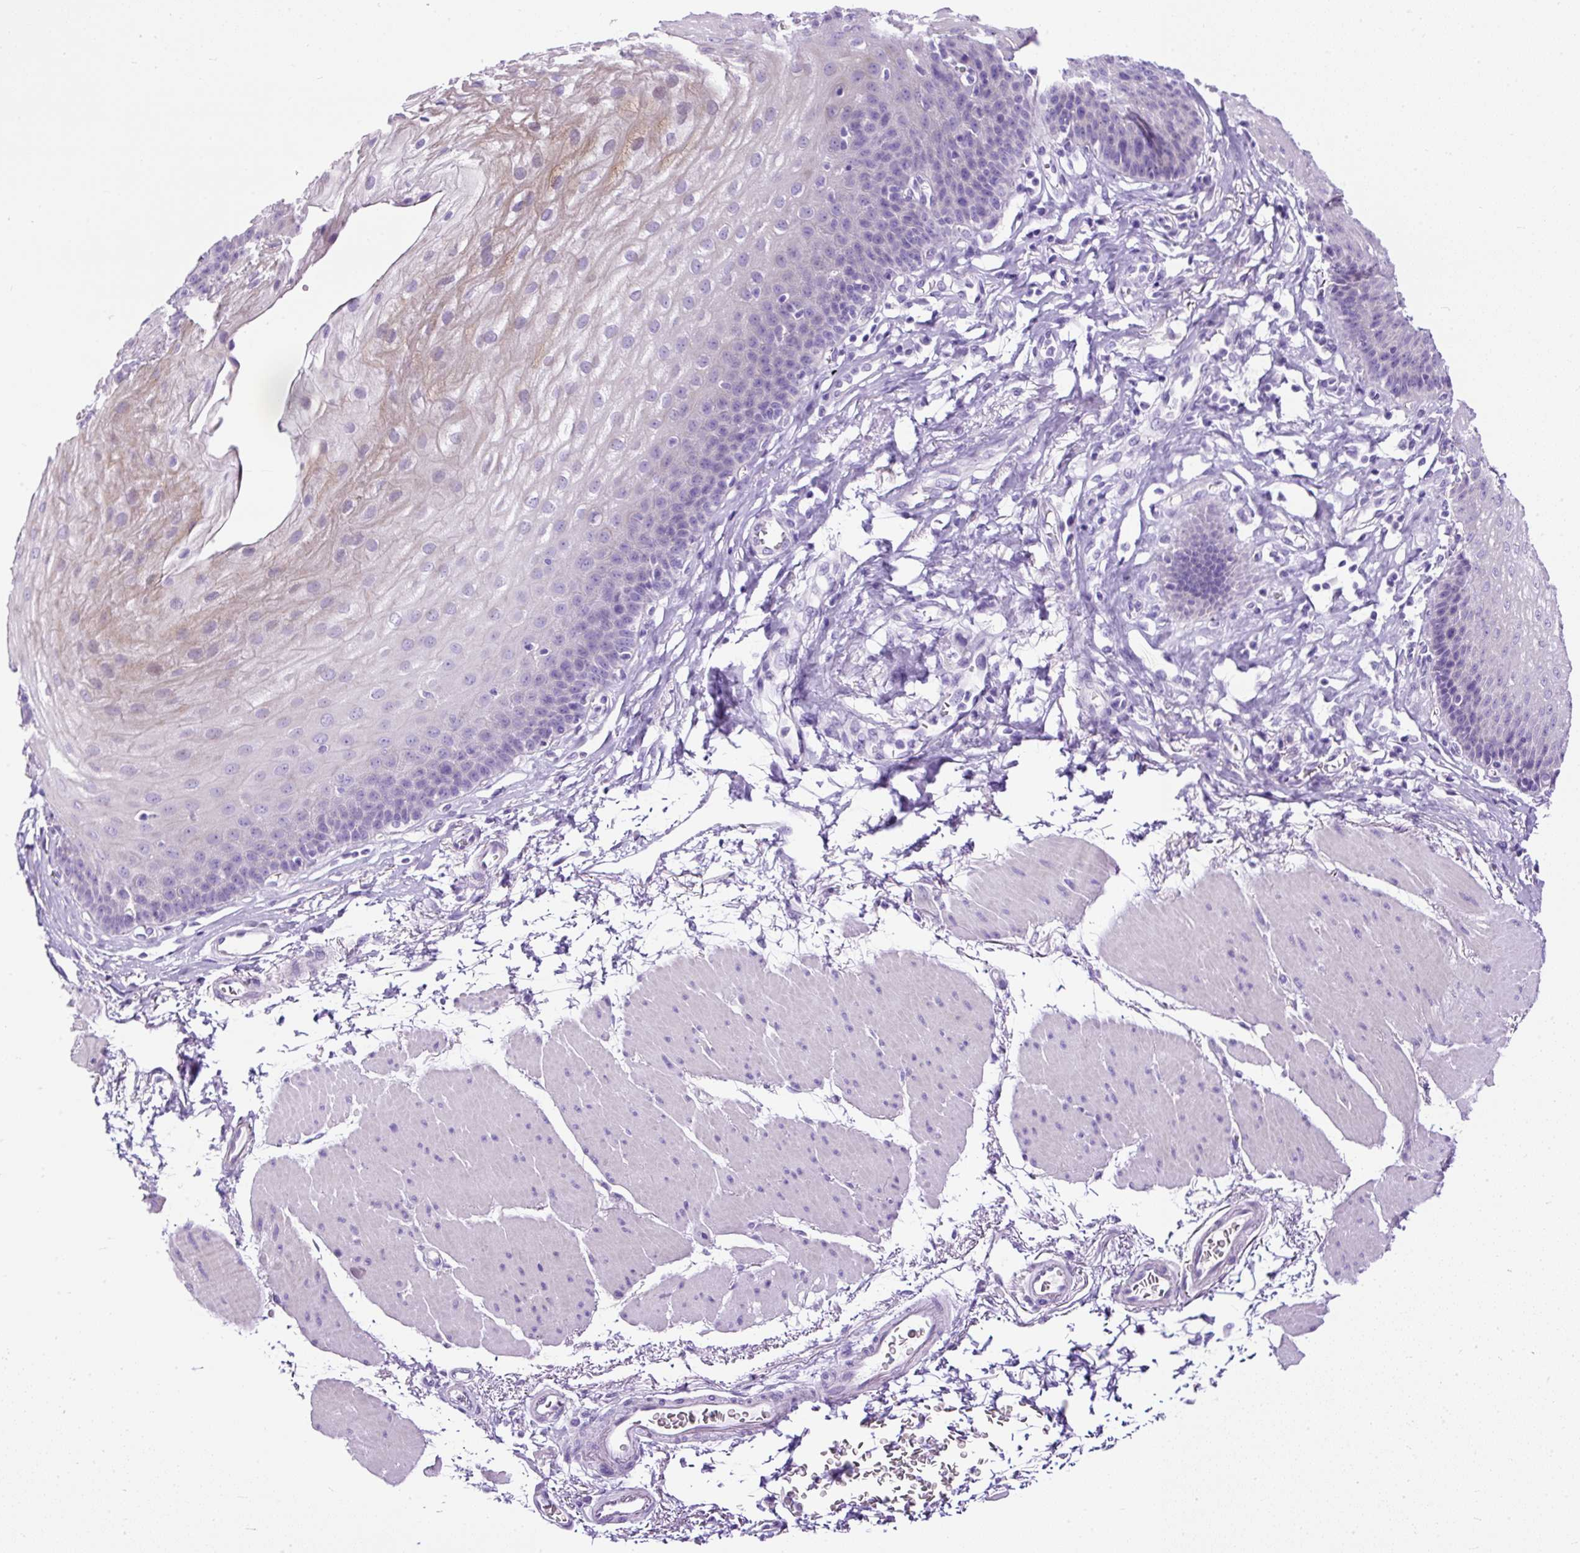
{"staining": {"intensity": "weak", "quantity": "<25%", "location": "cytoplasmic/membranous"}, "tissue": "esophagus", "cell_type": "Squamous epithelial cells", "image_type": "normal", "snomed": [{"axis": "morphology", "description": "Normal tissue, NOS"}, {"axis": "topography", "description": "Esophagus"}], "caption": "Immunohistochemistry (IHC) of benign esophagus demonstrates no staining in squamous epithelial cells. (Brightfield microscopy of DAB IHC at high magnification).", "gene": "STOX2", "patient": {"sex": "female", "age": 81}}